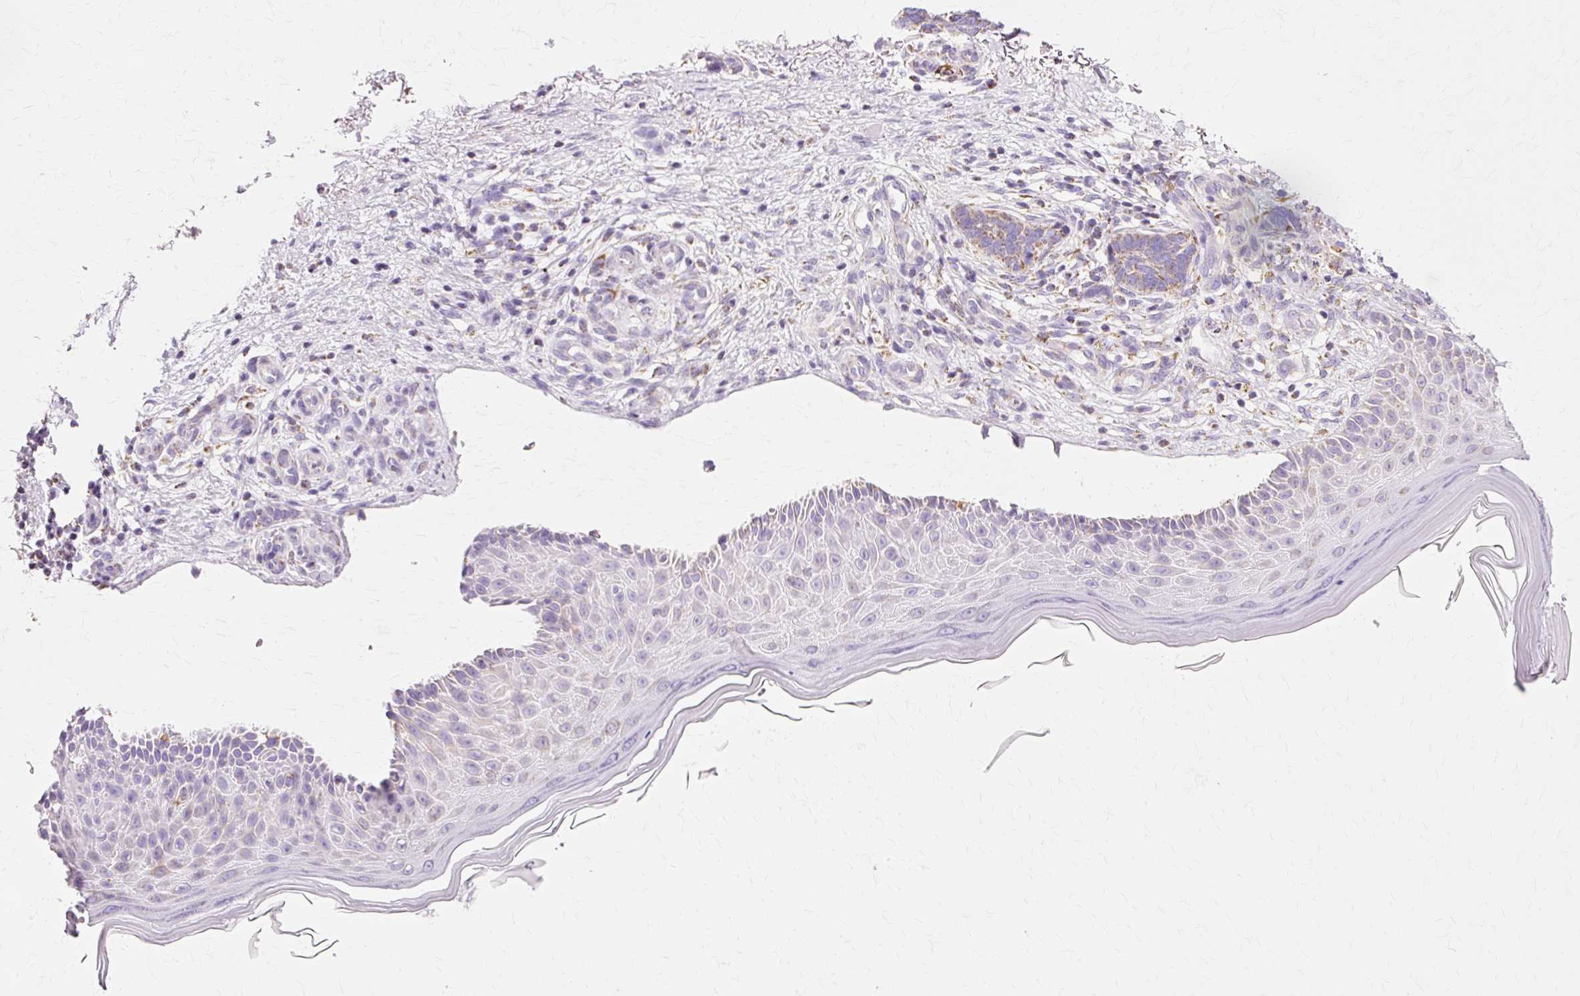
{"staining": {"intensity": "moderate", "quantity": "<25%", "location": "cytoplasmic/membranous"}, "tissue": "skin cancer", "cell_type": "Tumor cells", "image_type": "cancer", "snomed": [{"axis": "morphology", "description": "Normal tissue, NOS"}, {"axis": "morphology", "description": "Basal cell carcinoma"}, {"axis": "topography", "description": "Skin"}], "caption": "Approximately <25% of tumor cells in human skin basal cell carcinoma show moderate cytoplasmic/membranous protein positivity as visualized by brown immunohistochemical staining.", "gene": "ATP5PO", "patient": {"sex": "female", "age": 67}}